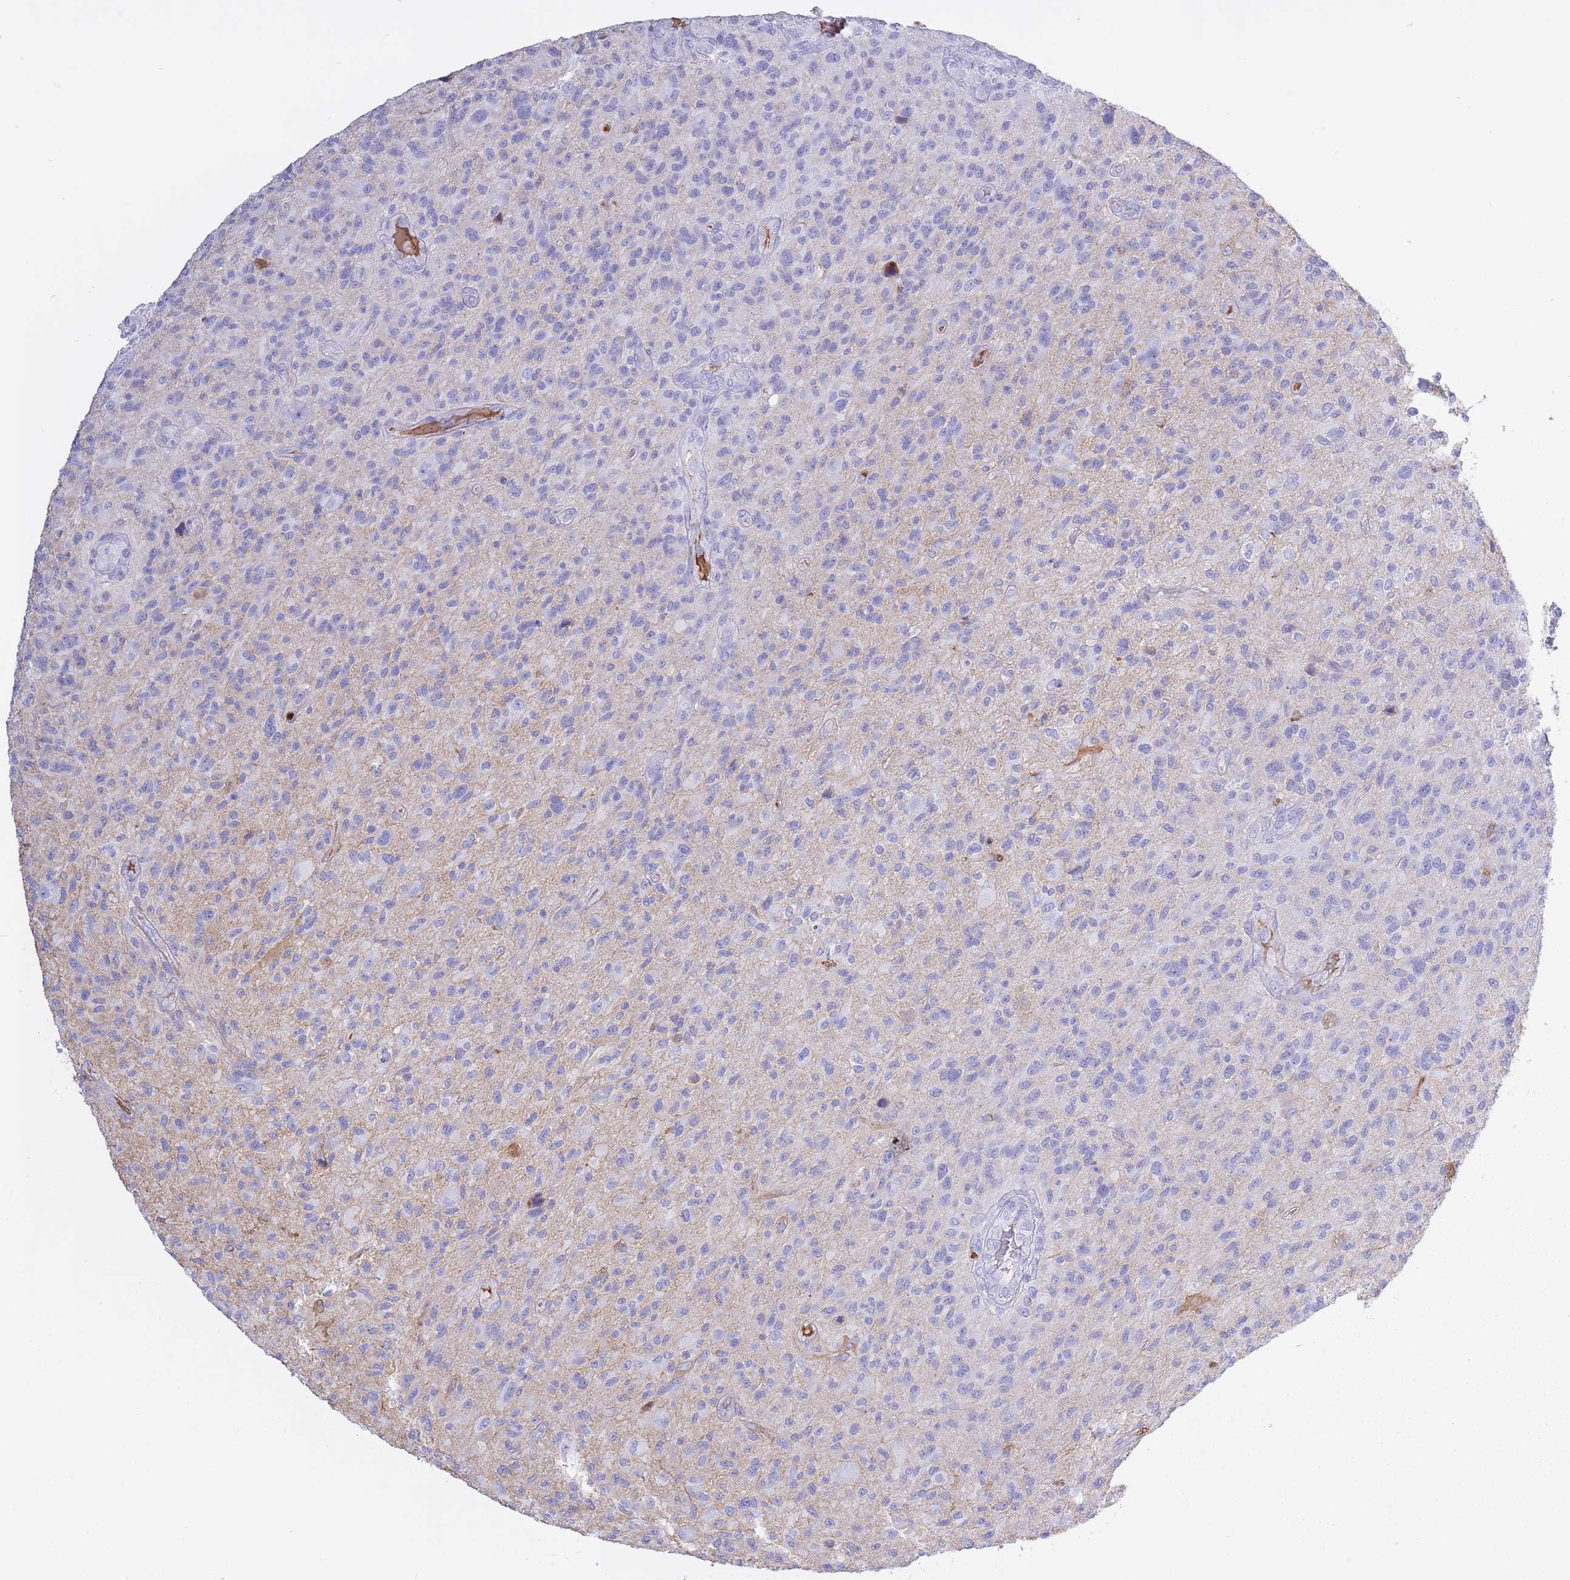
{"staining": {"intensity": "negative", "quantity": "none", "location": "none"}, "tissue": "glioma", "cell_type": "Tumor cells", "image_type": "cancer", "snomed": [{"axis": "morphology", "description": "Glioma, malignant, High grade"}, {"axis": "topography", "description": "Brain"}], "caption": "Glioma was stained to show a protein in brown. There is no significant expression in tumor cells.", "gene": "AP3S2", "patient": {"sex": "male", "age": 47}}